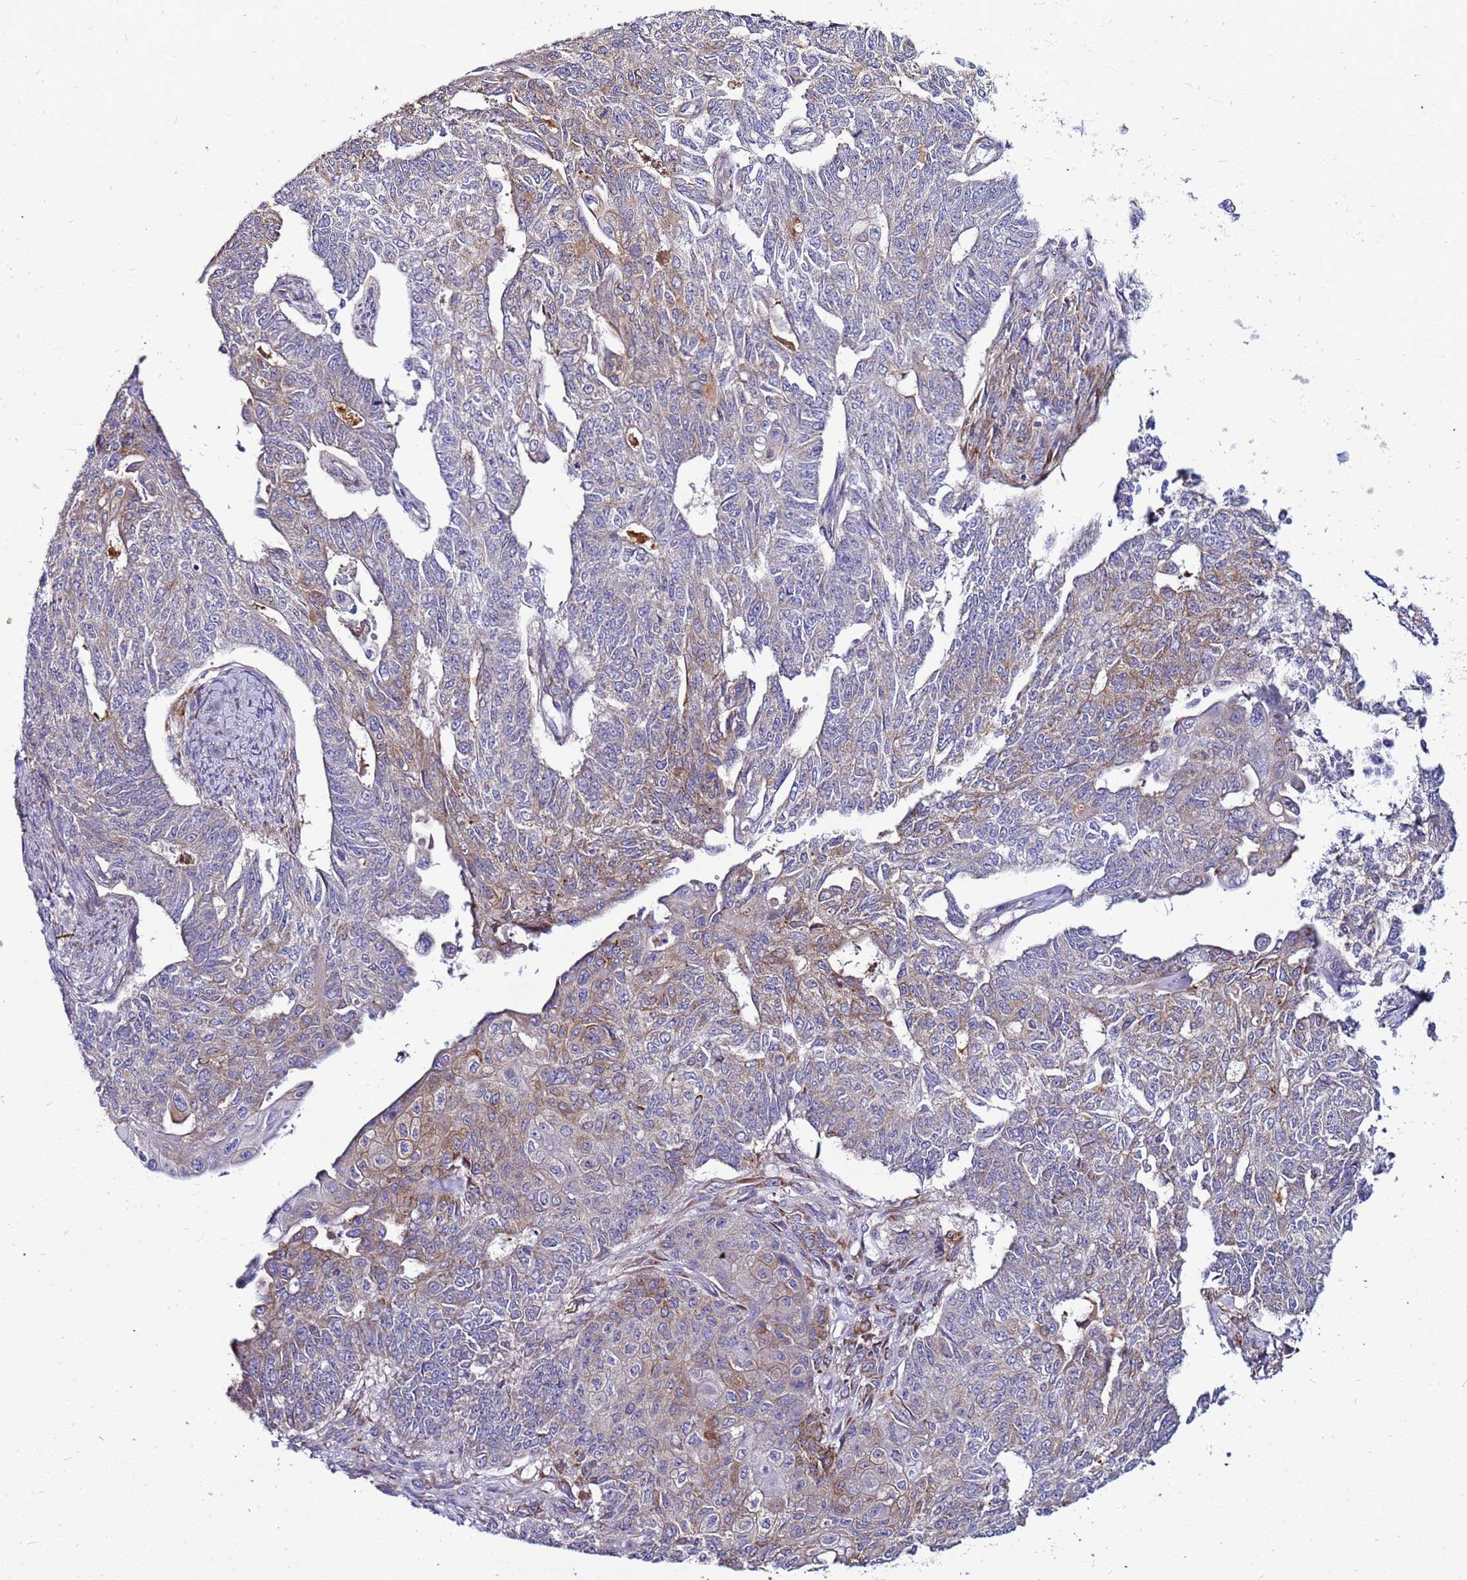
{"staining": {"intensity": "moderate", "quantity": "<25%", "location": "cytoplasmic/membranous"}, "tissue": "endometrial cancer", "cell_type": "Tumor cells", "image_type": "cancer", "snomed": [{"axis": "morphology", "description": "Adenocarcinoma, NOS"}, {"axis": "topography", "description": "Endometrium"}], "caption": "A brown stain labels moderate cytoplasmic/membranous expression of a protein in human endometrial adenocarcinoma tumor cells.", "gene": "SLC44A3", "patient": {"sex": "female", "age": 32}}